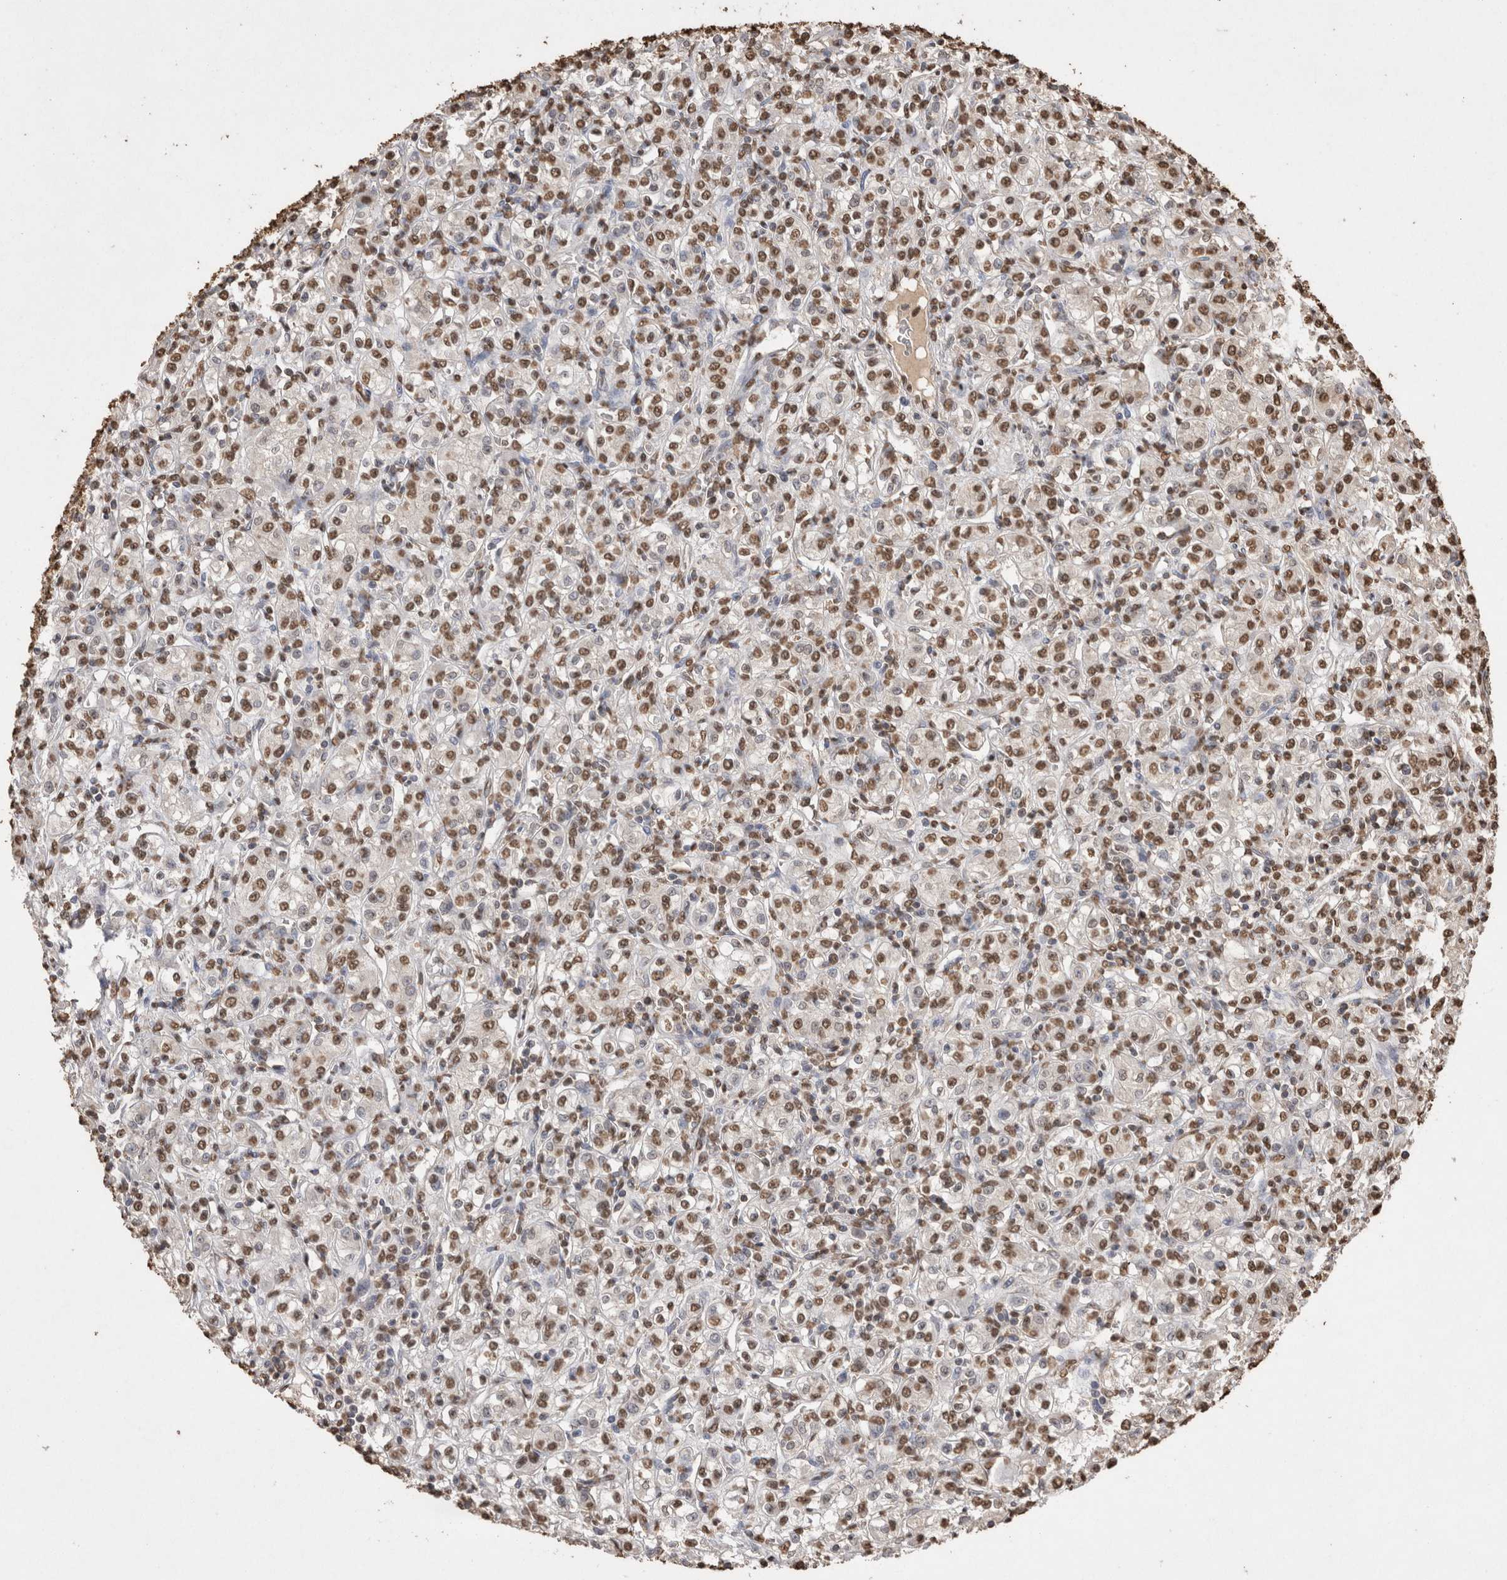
{"staining": {"intensity": "moderate", "quantity": ">75%", "location": "nuclear"}, "tissue": "renal cancer", "cell_type": "Tumor cells", "image_type": "cancer", "snomed": [{"axis": "morphology", "description": "Adenocarcinoma, NOS"}, {"axis": "topography", "description": "Kidney"}], "caption": "Immunohistochemistry (DAB) staining of renal adenocarcinoma shows moderate nuclear protein expression in approximately >75% of tumor cells.", "gene": "POU5F1", "patient": {"sex": "male", "age": 77}}